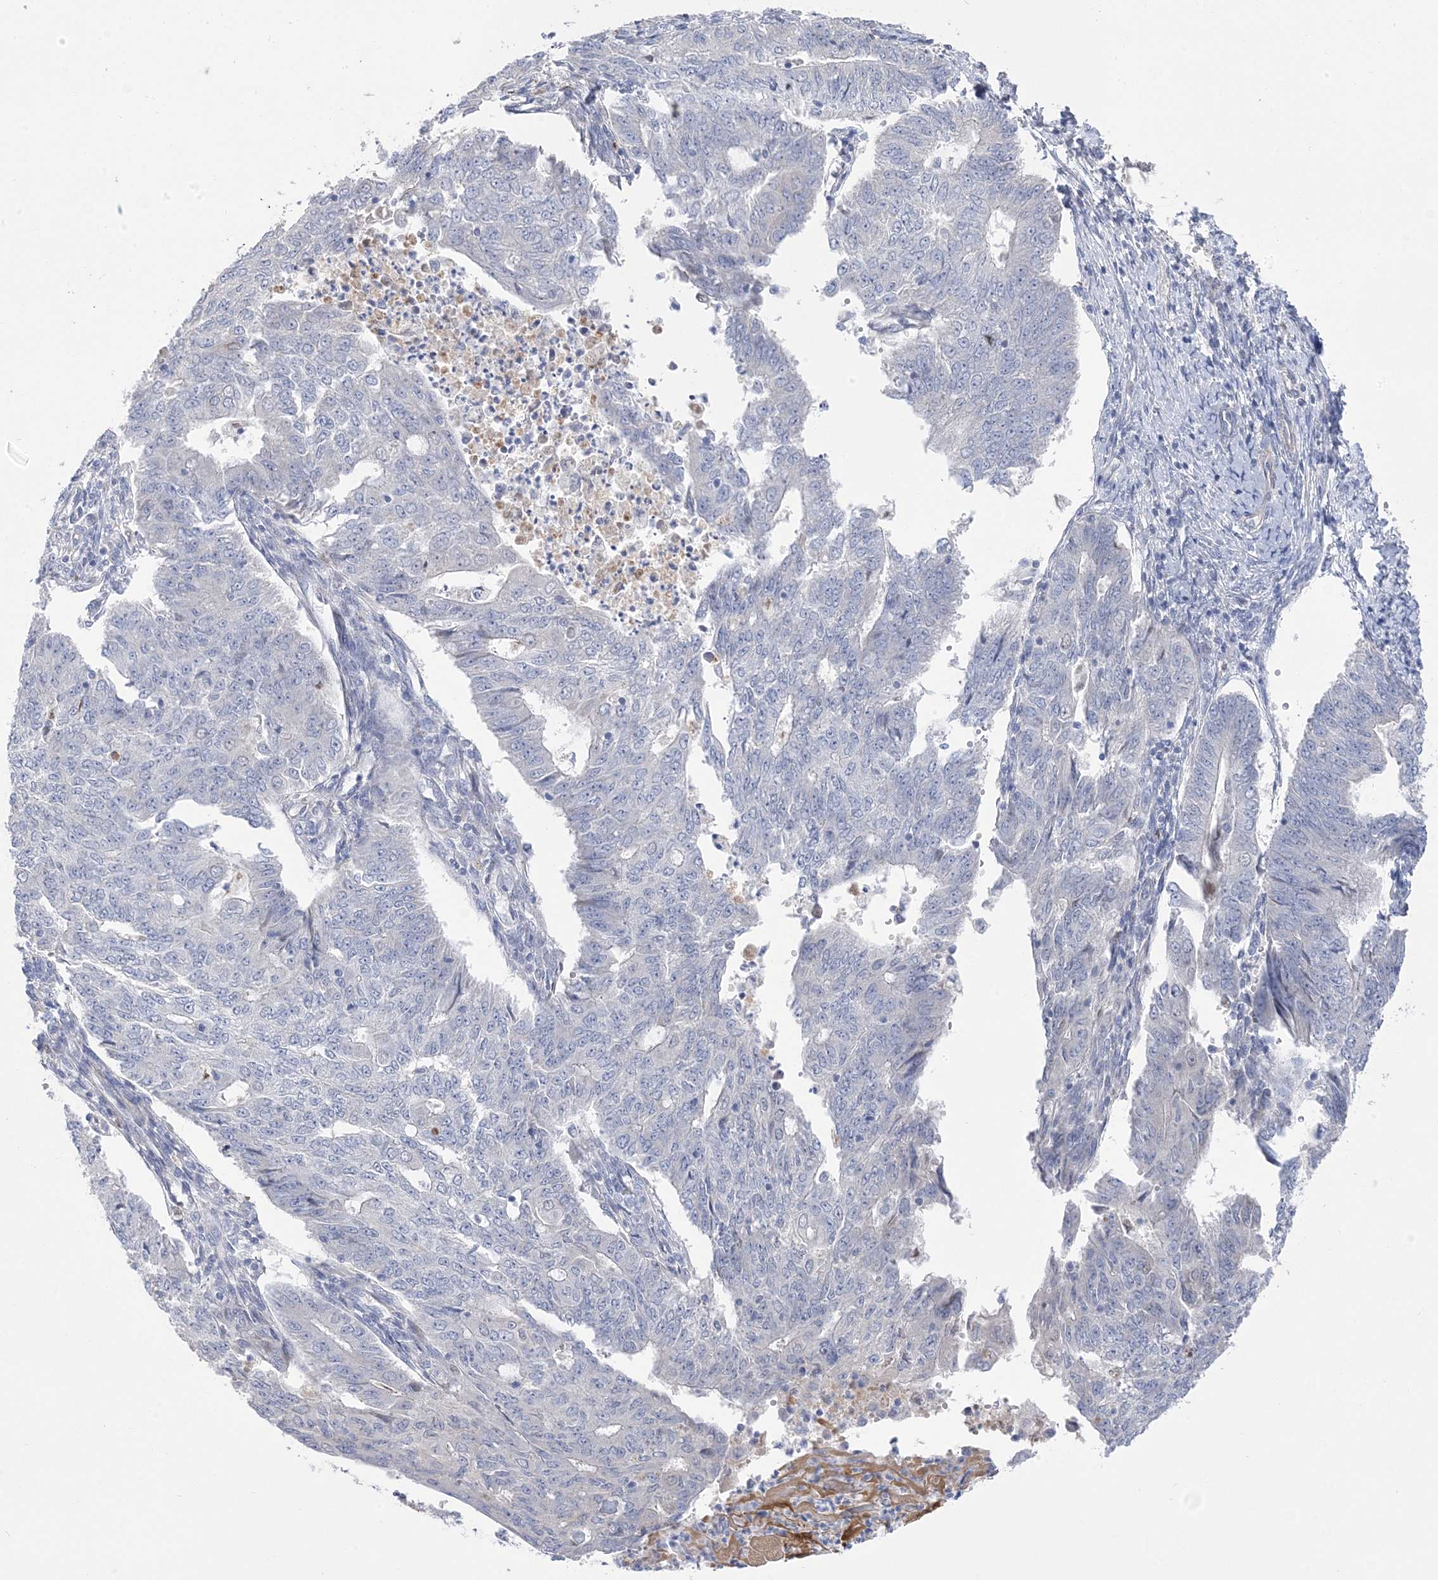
{"staining": {"intensity": "negative", "quantity": "none", "location": "none"}, "tissue": "endometrial cancer", "cell_type": "Tumor cells", "image_type": "cancer", "snomed": [{"axis": "morphology", "description": "Adenocarcinoma, NOS"}, {"axis": "topography", "description": "Endometrium"}], "caption": "Immunohistochemistry (IHC) of adenocarcinoma (endometrial) shows no expression in tumor cells.", "gene": "GTPBP6", "patient": {"sex": "female", "age": 32}}